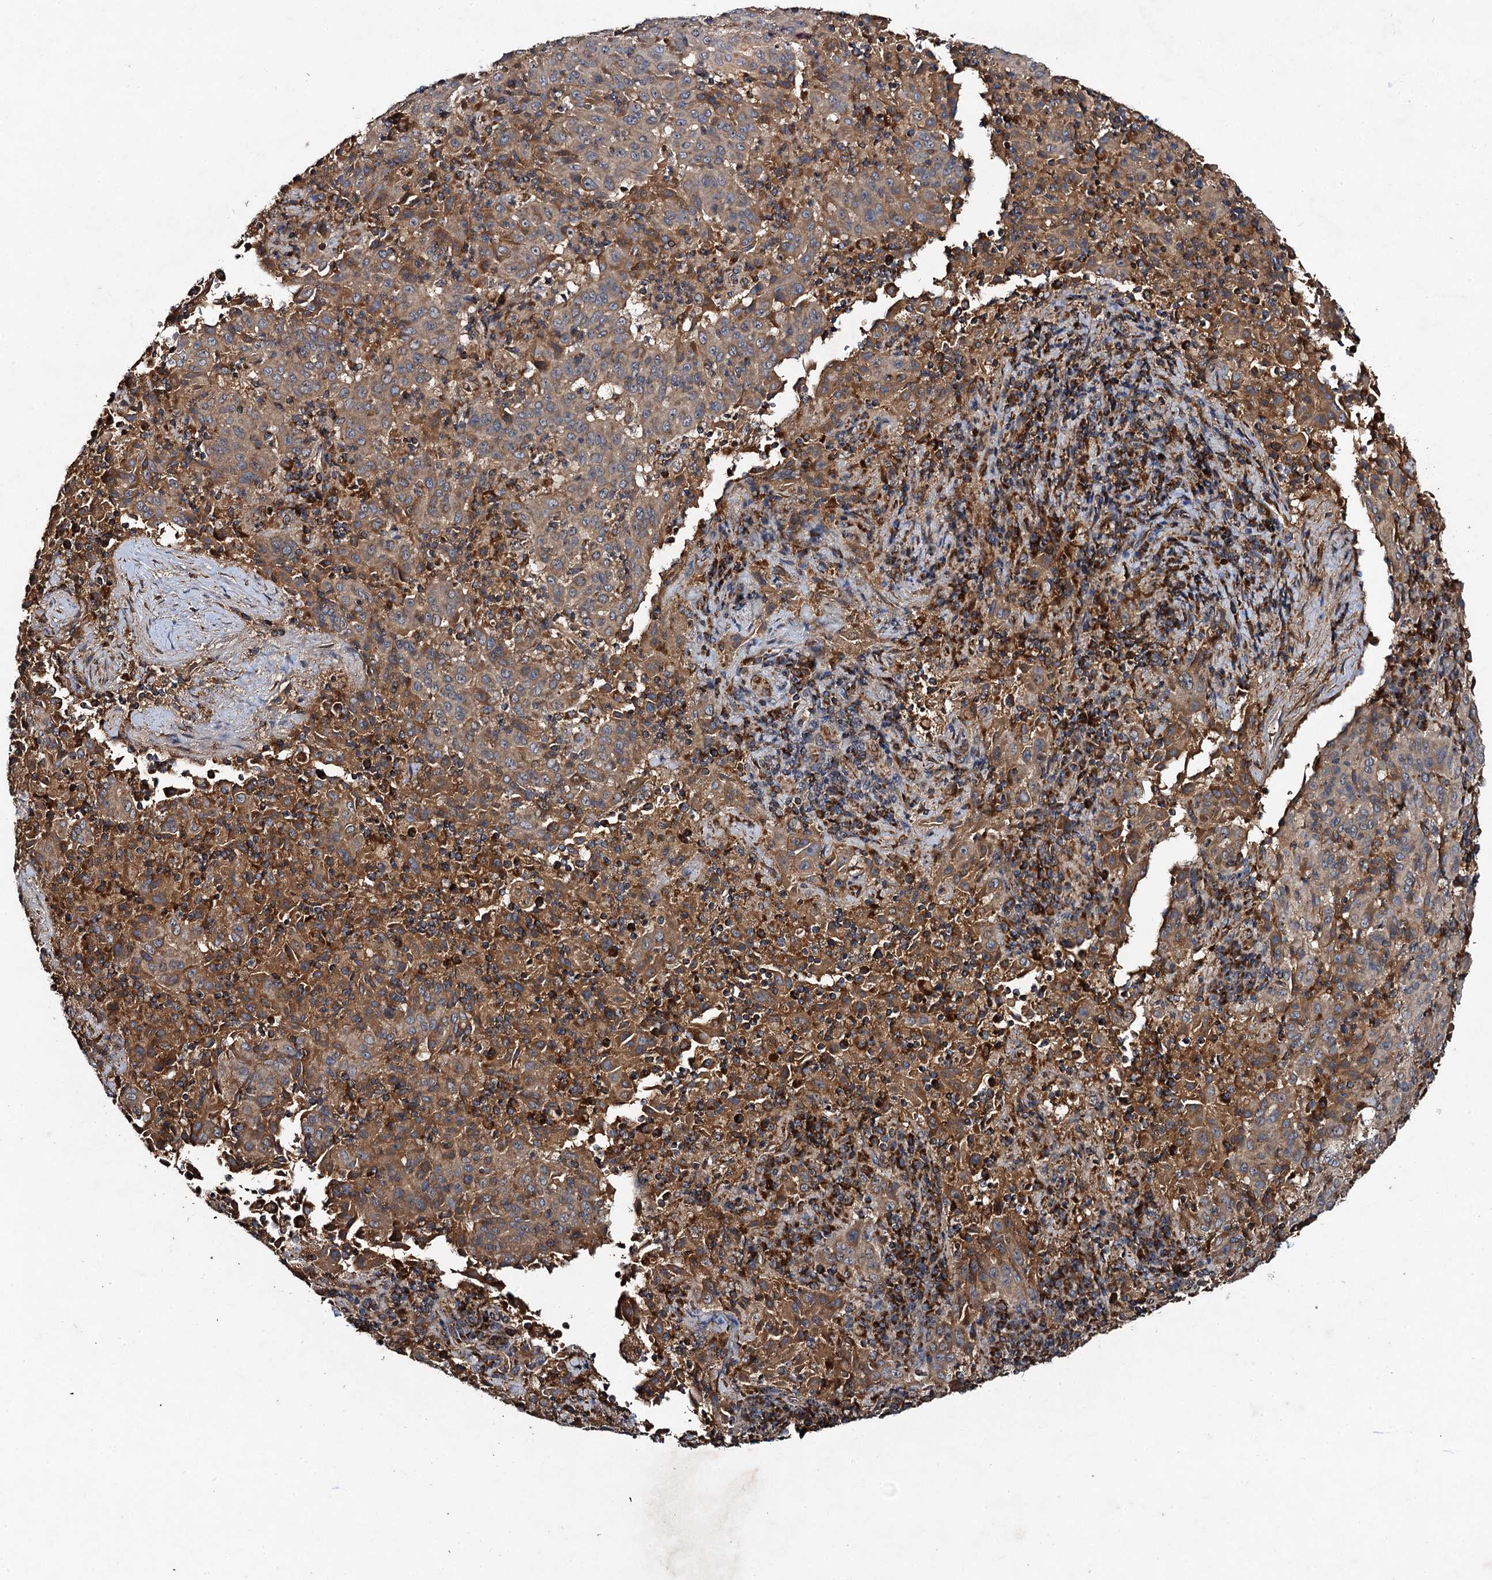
{"staining": {"intensity": "moderate", "quantity": ">75%", "location": "cytoplasmic/membranous"}, "tissue": "pancreatic cancer", "cell_type": "Tumor cells", "image_type": "cancer", "snomed": [{"axis": "morphology", "description": "Adenocarcinoma, NOS"}, {"axis": "topography", "description": "Pancreas"}], "caption": "This photomicrograph reveals immunohistochemistry (IHC) staining of human pancreatic cancer, with medium moderate cytoplasmic/membranous staining in approximately >75% of tumor cells.", "gene": "NDUFA13", "patient": {"sex": "male", "age": 63}}